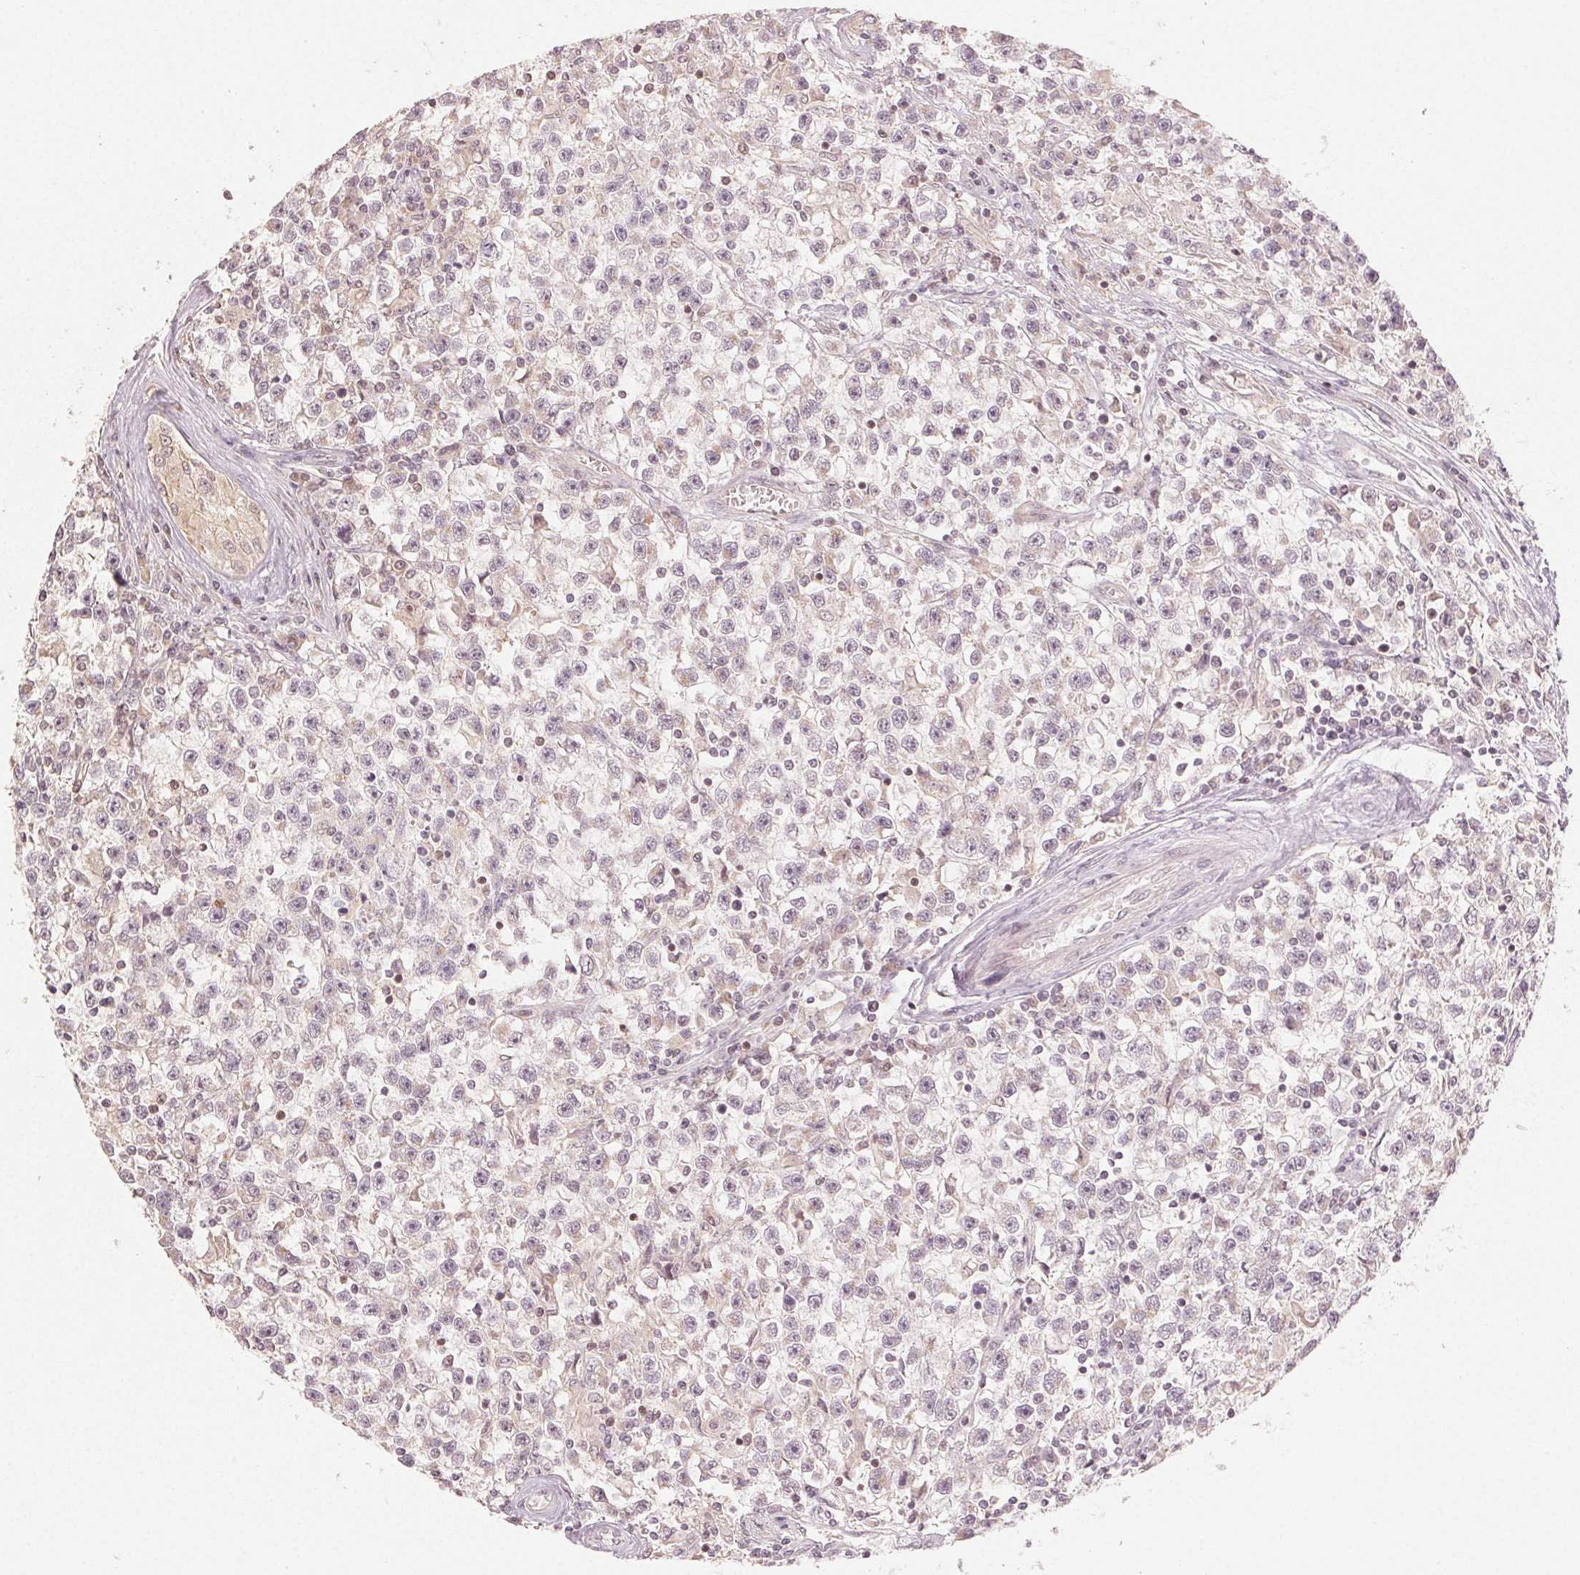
{"staining": {"intensity": "weak", "quantity": "<25%", "location": "nuclear"}, "tissue": "testis cancer", "cell_type": "Tumor cells", "image_type": "cancer", "snomed": [{"axis": "morphology", "description": "Seminoma, NOS"}, {"axis": "topography", "description": "Testis"}], "caption": "Tumor cells are negative for brown protein staining in seminoma (testis).", "gene": "MAPK14", "patient": {"sex": "male", "age": 31}}